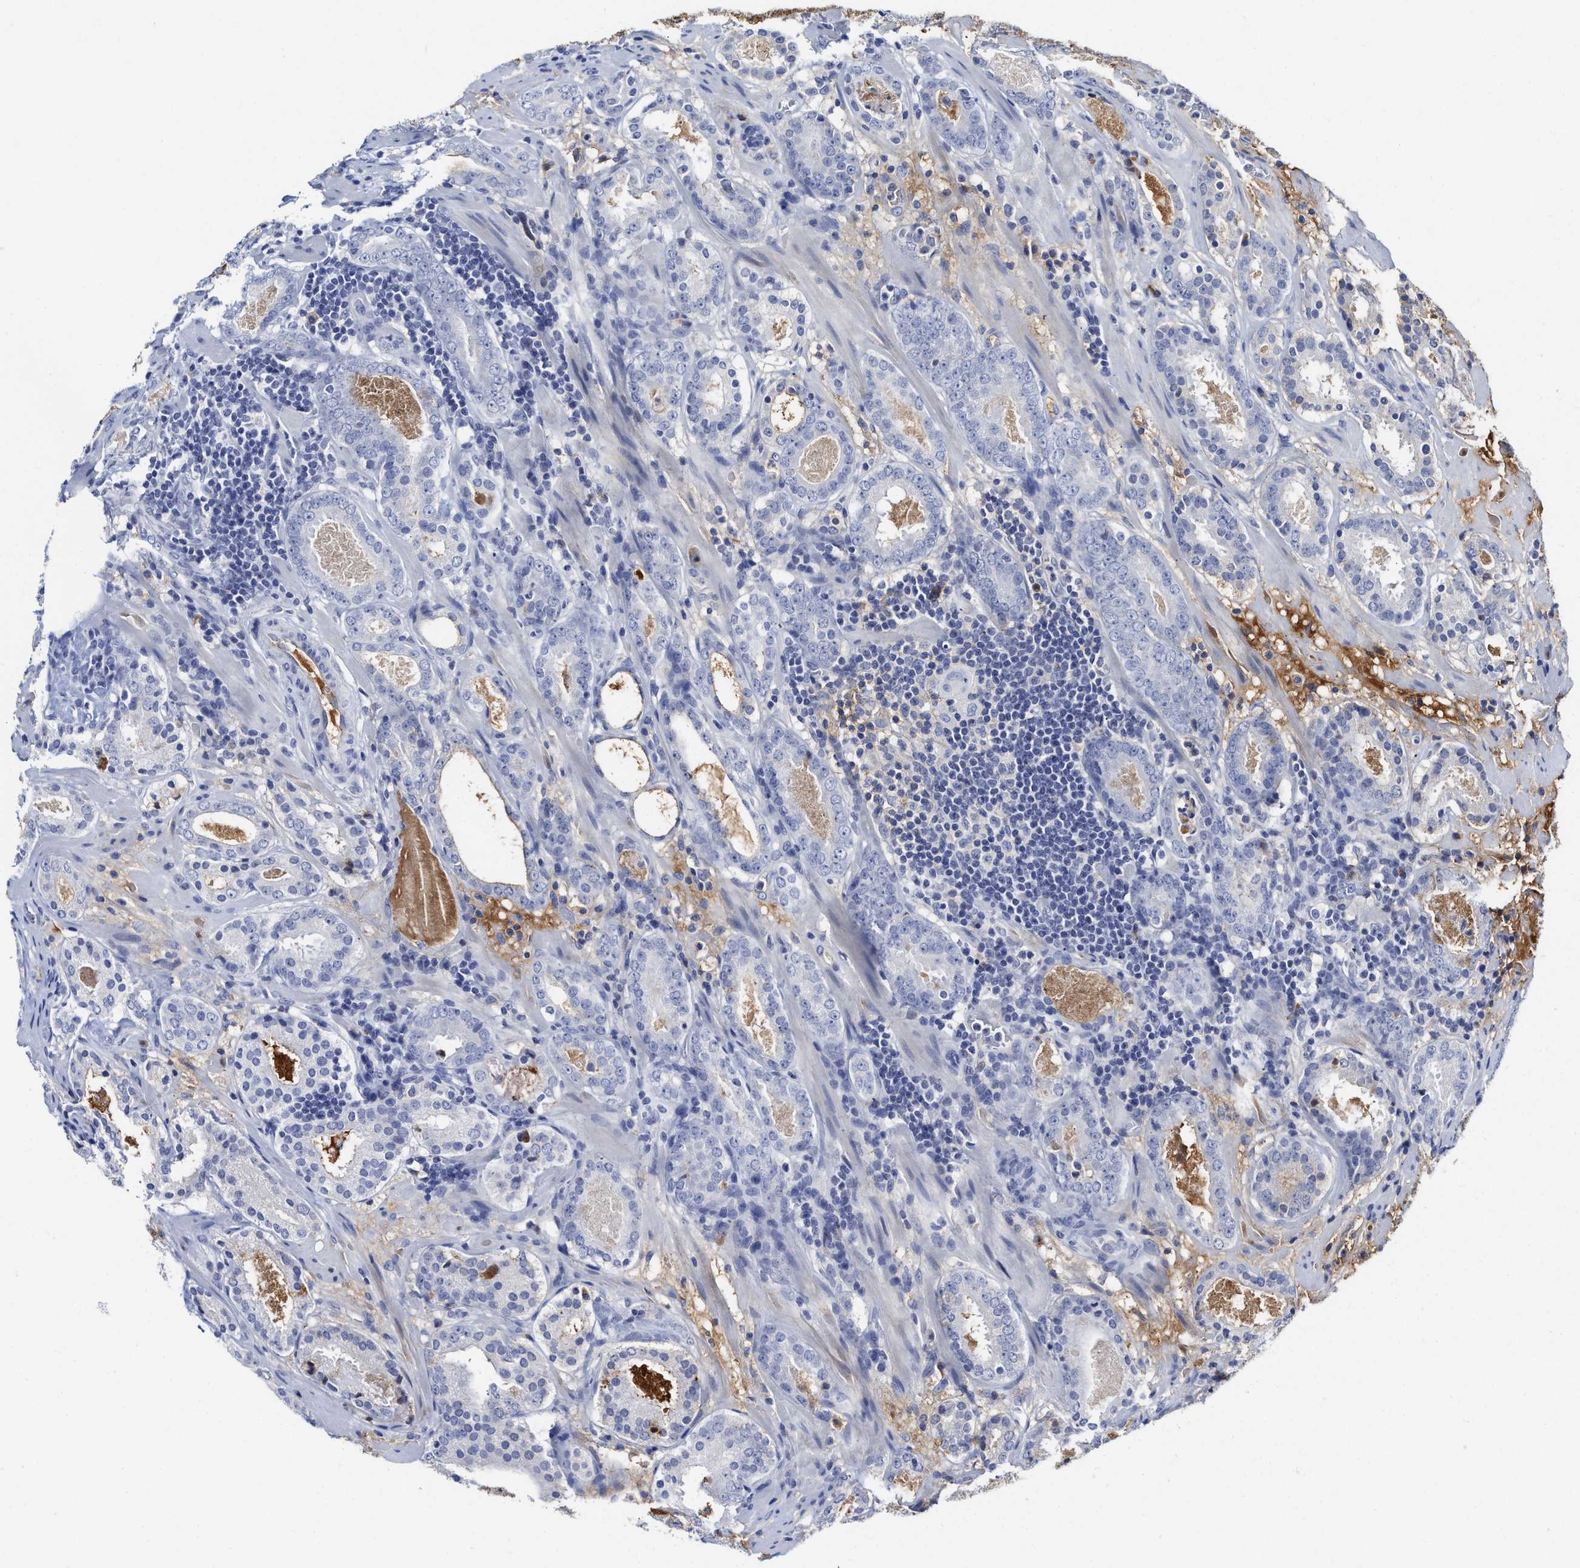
{"staining": {"intensity": "negative", "quantity": "none", "location": "none"}, "tissue": "prostate cancer", "cell_type": "Tumor cells", "image_type": "cancer", "snomed": [{"axis": "morphology", "description": "Adenocarcinoma, Low grade"}, {"axis": "topography", "description": "Prostate"}], "caption": "DAB immunohistochemical staining of human low-grade adenocarcinoma (prostate) shows no significant staining in tumor cells. (DAB (3,3'-diaminobenzidine) immunohistochemistry visualized using brightfield microscopy, high magnification).", "gene": "C2", "patient": {"sex": "male", "age": 69}}